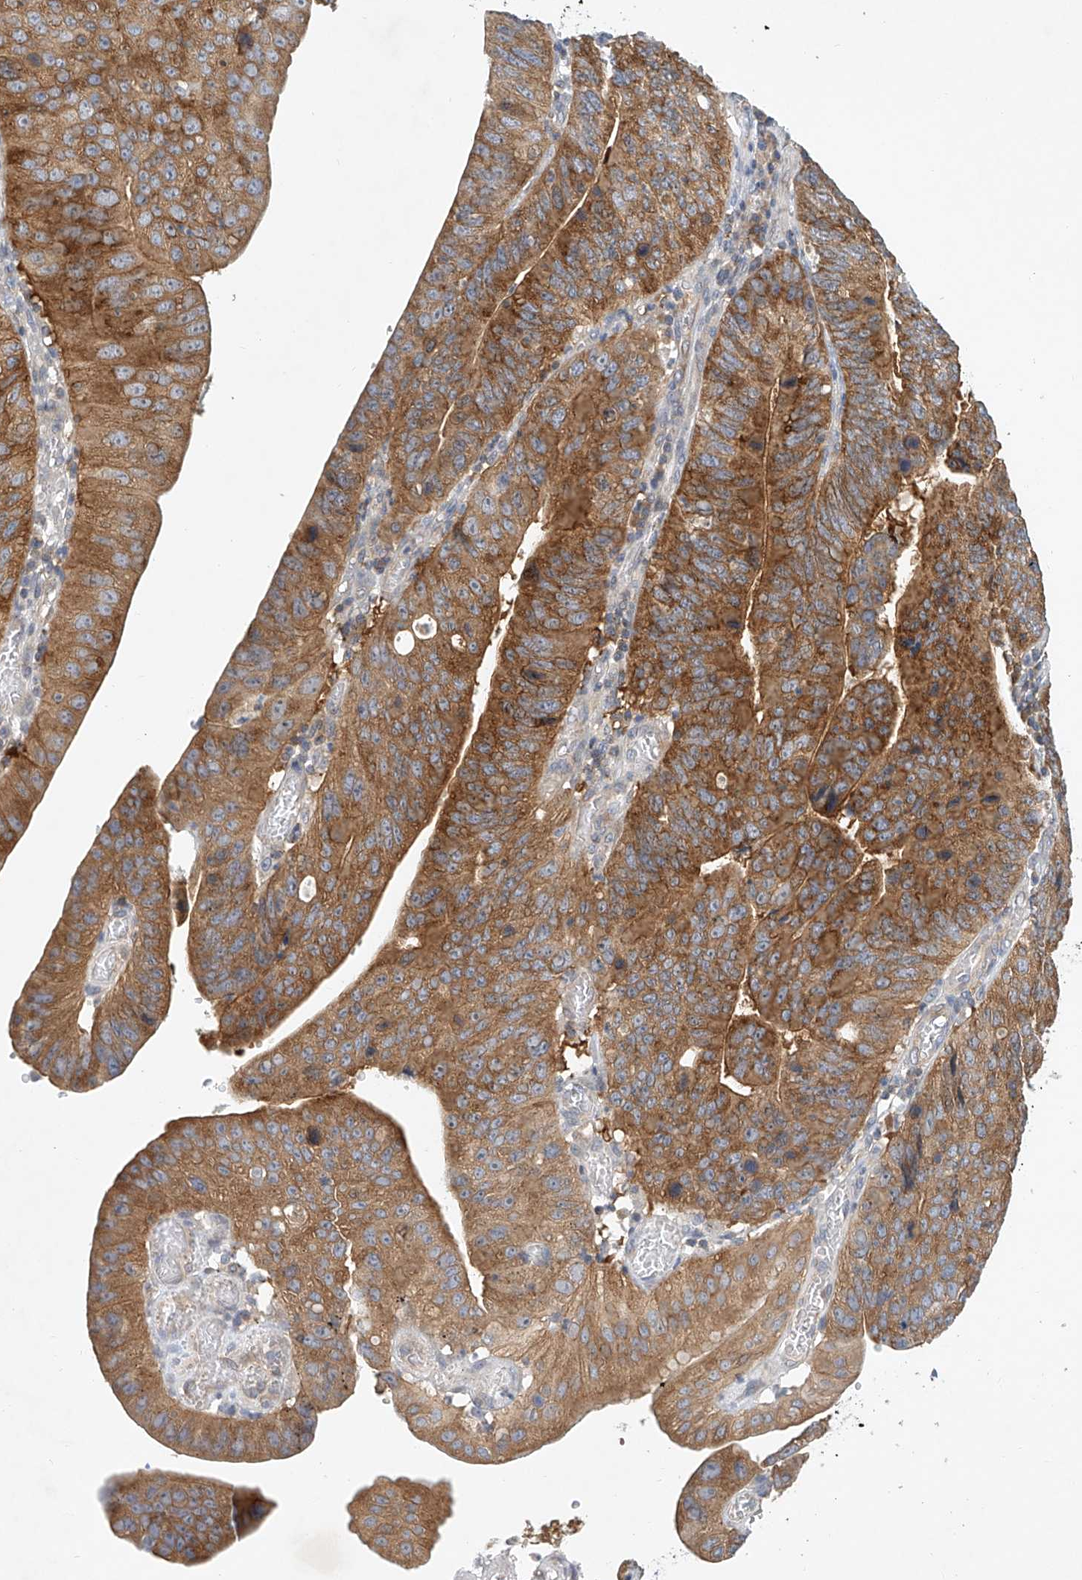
{"staining": {"intensity": "strong", "quantity": ">75%", "location": "cytoplasmic/membranous"}, "tissue": "stomach cancer", "cell_type": "Tumor cells", "image_type": "cancer", "snomed": [{"axis": "morphology", "description": "Adenocarcinoma, NOS"}, {"axis": "topography", "description": "Stomach"}], "caption": "Adenocarcinoma (stomach) stained with a protein marker displays strong staining in tumor cells.", "gene": "CARMIL1", "patient": {"sex": "female", "age": 59}}